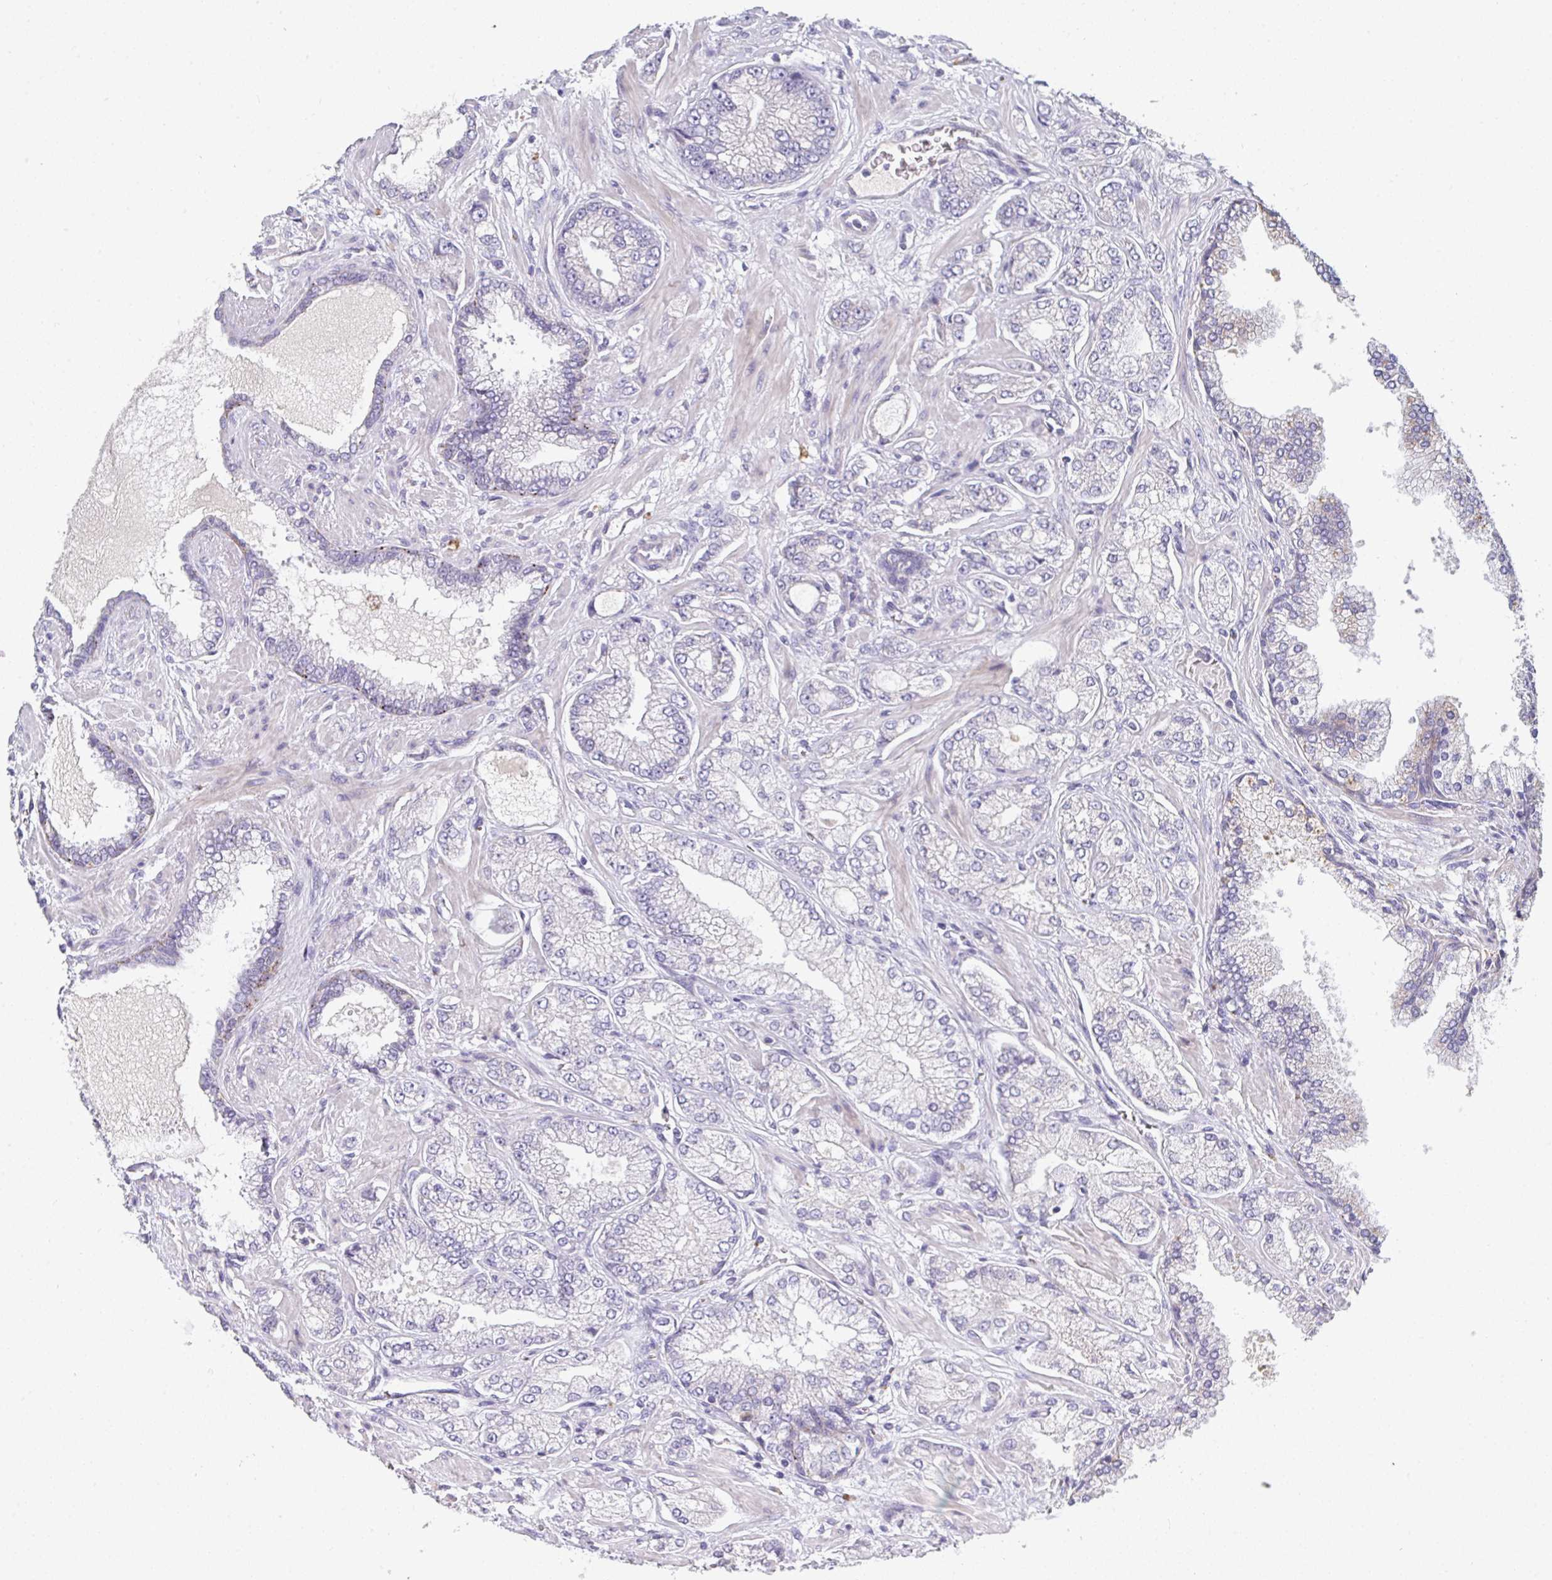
{"staining": {"intensity": "negative", "quantity": "none", "location": "none"}, "tissue": "prostate cancer", "cell_type": "Tumor cells", "image_type": "cancer", "snomed": [{"axis": "morphology", "description": "Normal tissue, NOS"}, {"axis": "morphology", "description": "Adenocarcinoma, High grade"}, {"axis": "topography", "description": "Prostate"}, {"axis": "topography", "description": "Peripheral nerve tissue"}], "caption": "IHC micrograph of neoplastic tissue: prostate cancer stained with DAB shows no significant protein expression in tumor cells.", "gene": "HGFAC", "patient": {"sex": "male", "age": 68}}